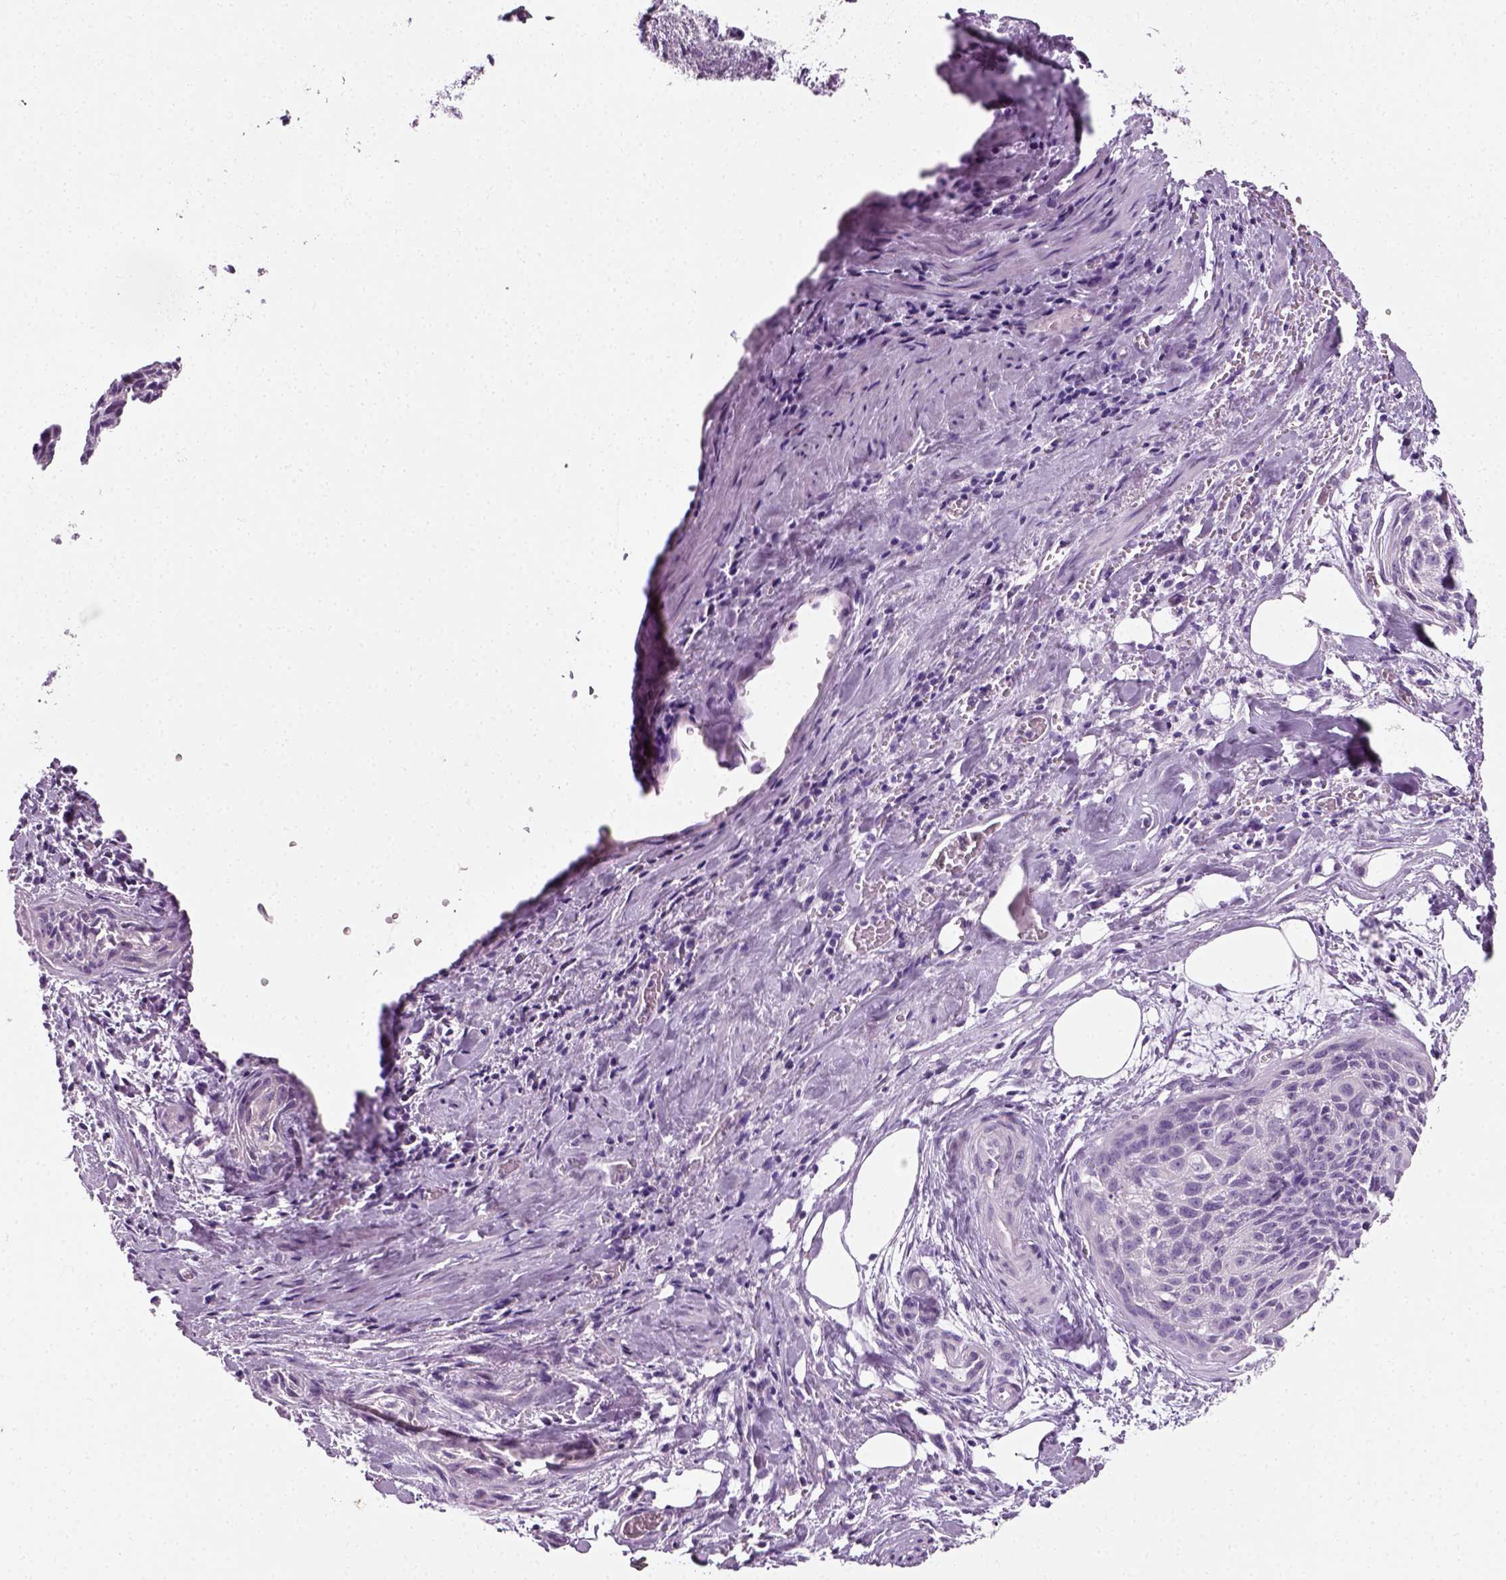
{"staining": {"intensity": "negative", "quantity": "none", "location": "none"}, "tissue": "cervical cancer", "cell_type": "Tumor cells", "image_type": "cancer", "snomed": [{"axis": "morphology", "description": "Squamous cell carcinoma, NOS"}, {"axis": "topography", "description": "Cervix"}], "caption": "DAB immunohistochemical staining of human squamous cell carcinoma (cervical) demonstrates no significant staining in tumor cells.", "gene": "SPATA31E1", "patient": {"sex": "female", "age": 55}}